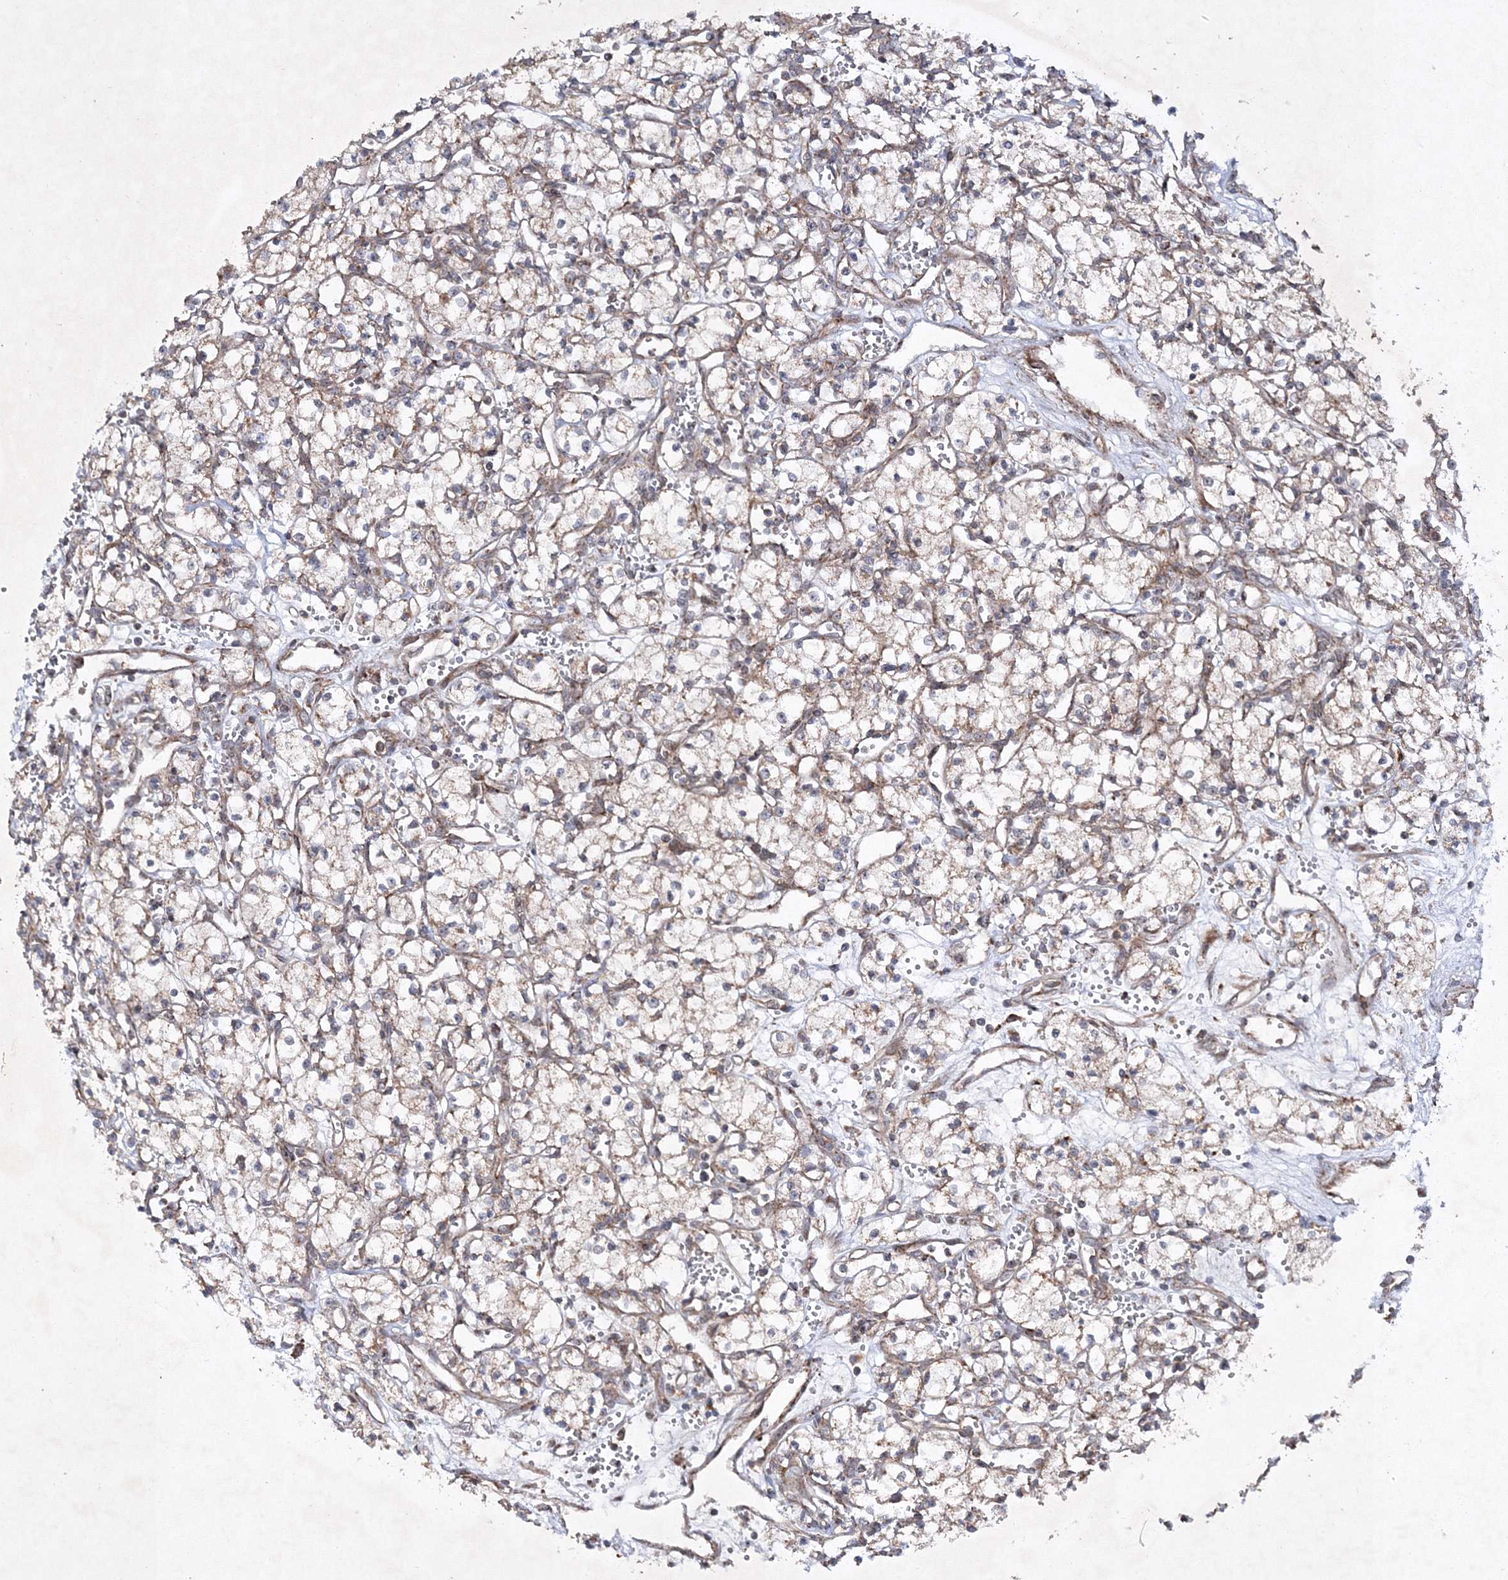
{"staining": {"intensity": "weak", "quantity": "25%-75%", "location": "cytoplasmic/membranous"}, "tissue": "renal cancer", "cell_type": "Tumor cells", "image_type": "cancer", "snomed": [{"axis": "morphology", "description": "Adenocarcinoma, NOS"}, {"axis": "topography", "description": "Kidney"}], "caption": "High-magnification brightfield microscopy of renal adenocarcinoma stained with DAB (3,3'-diaminobenzidine) (brown) and counterstained with hematoxylin (blue). tumor cells exhibit weak cytoplasmic/membranous staining is present in approximately25%-75% of cells.", "gene": "SCRN3", "patient": {"sex": "male", "age": 59}}